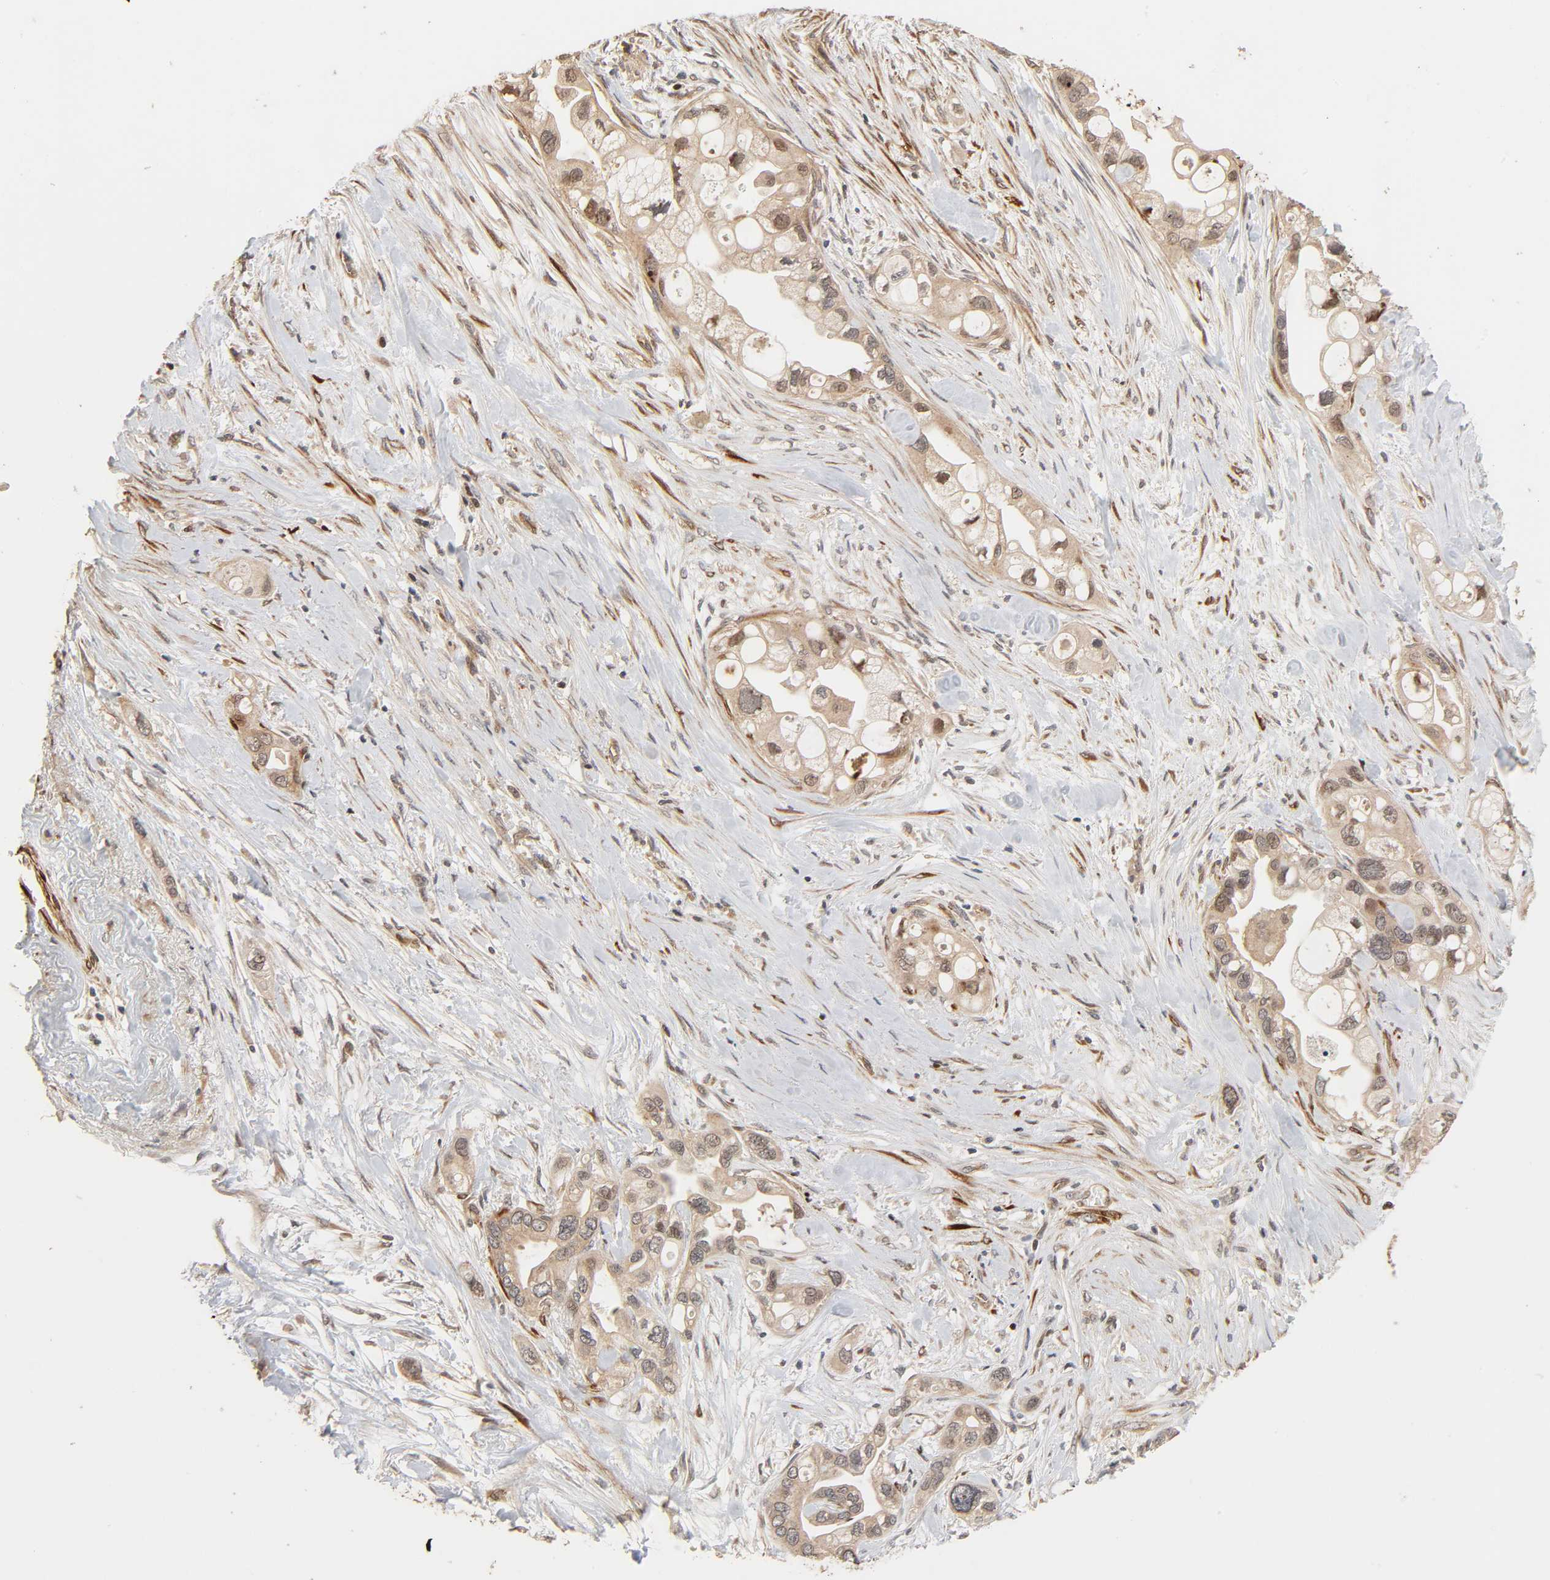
{"staining": {"intensity": "moderate", "quantity": ">75%", "location": "cytoplasmic/membranous,nuclear"}, "tissue": "pancreatic cancer", "cell_type": "Tumor cells", "image_type": "cancer", "snomed": [{"axis": "morphology", "description": "Adenocarcinoma, NOS"}, {"axis": "topography", "description": "Pancreas"}], "caption": "Immunohistochemical staining of pancreatic cancer exhibits medium levels of moderate cytoplasmic/membranous and nuclear expression in approximately >75% of tumor cells. Immunohistochemistry stains the protein of interest in brown and the nuclei are stained blue.", "gene": "NEMF", "patient": {"sex": "female", "age": 77}}